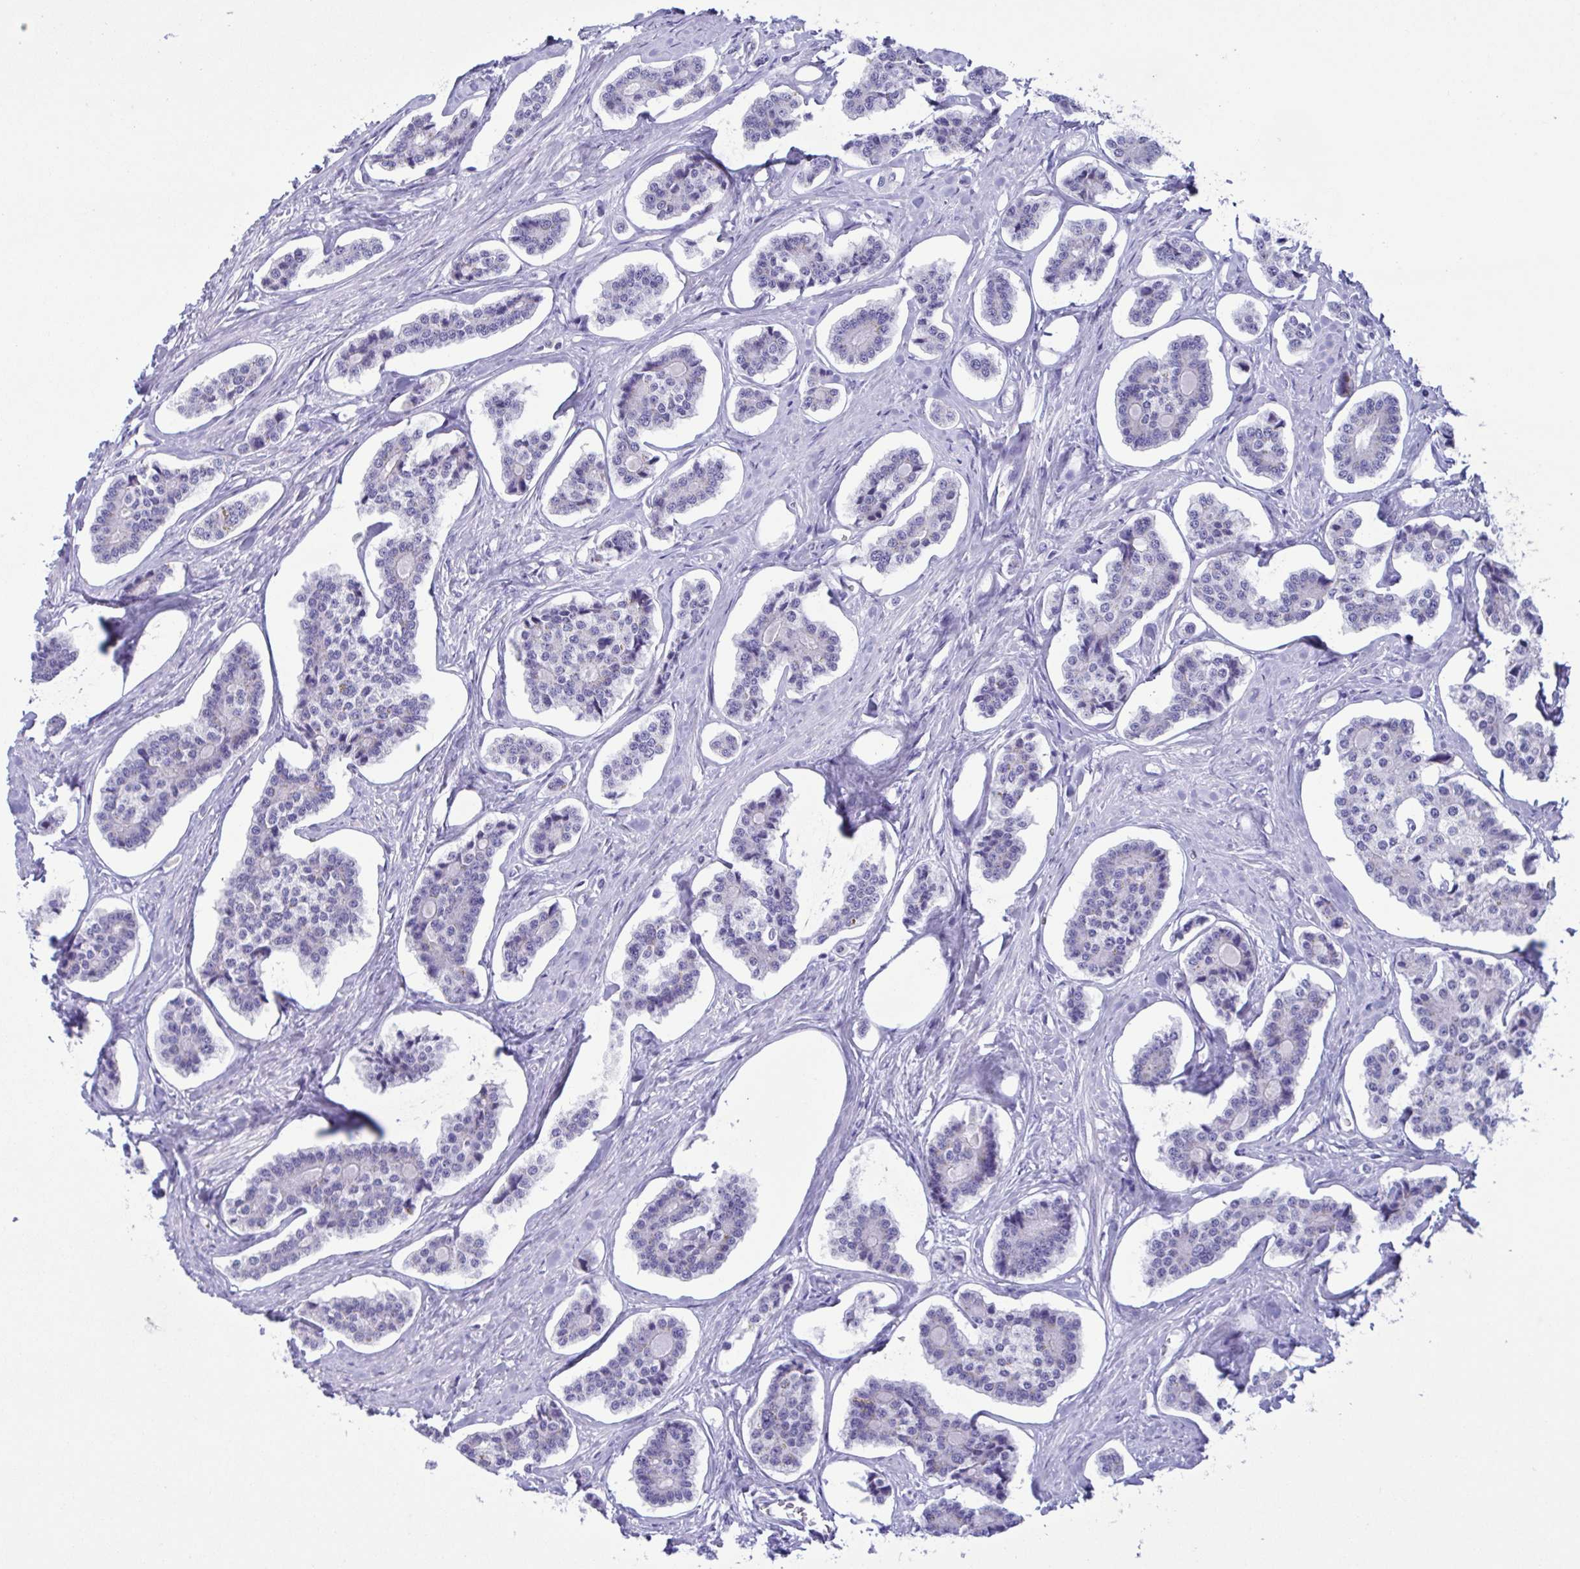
{"staining": {"intensity": "negative", "quantity": "none", "location": "none"}, "tissue": "carcinoid", "cell_type": "Tumor cells", "image_type": "cancer", "snomed": [{"axis": "morphology", "description": "Carcinoid, malignant, NOS"}, {"axis": "topography", "description": "Small intestine"}], "caption": "IHC of carcinoid demonstrates no positivity in tumor cells. (Stains: DAB immunohistochemistry (IHC) with hematoxylin counter stain, Microscopy: brightfield microscopy at high magnification).", "gene": "TSPY2", "patient": {"sex": "female", "age": 65}}